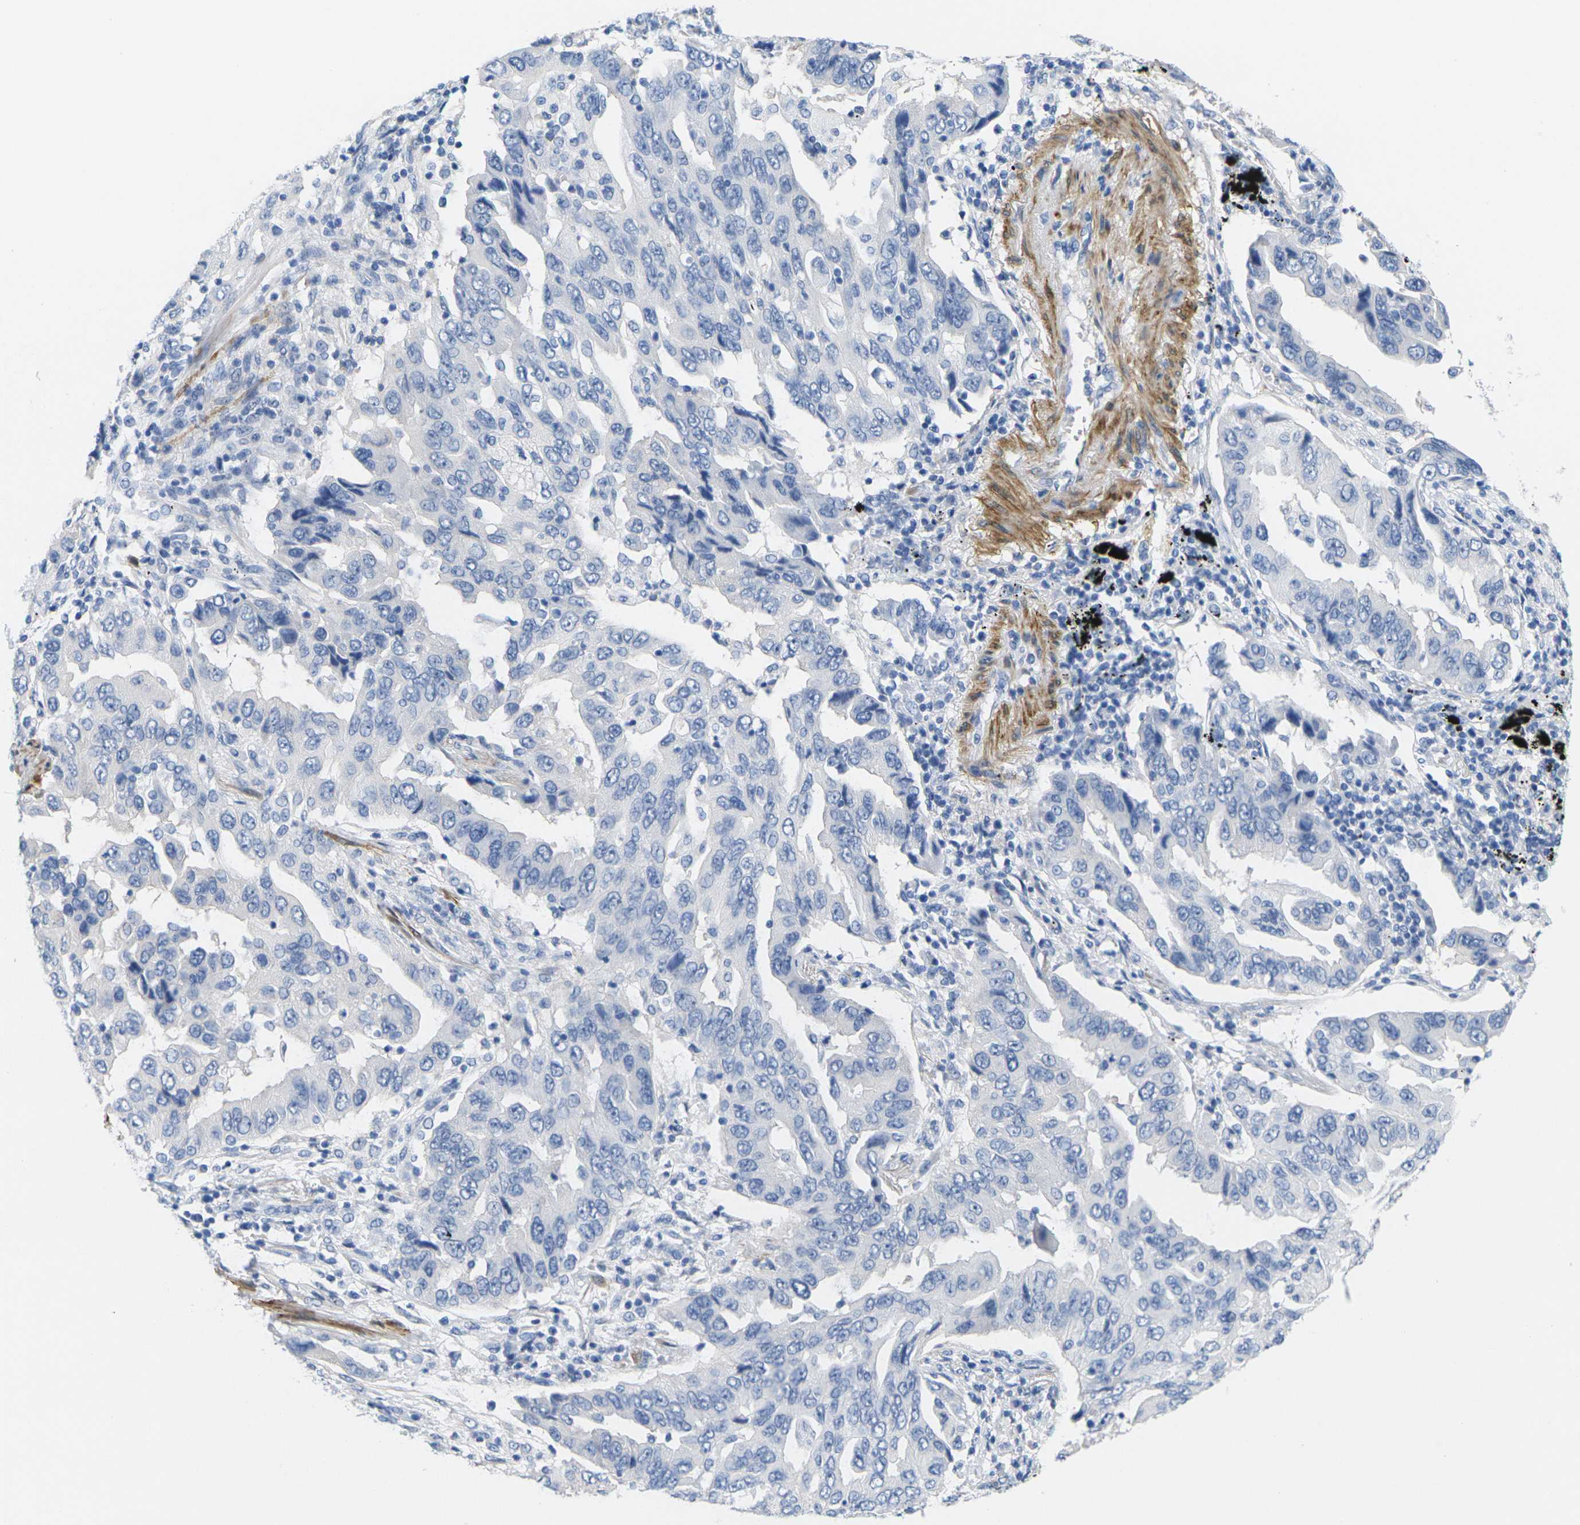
{"staining": {"intensity": "negative", "quantity": "none", "location": "none"}, "tissue": "lung cancer", "cell_type": "Tumor cells", "image_type": "cancer", "snomed": [{"axis": "morphology", "description": "Adenocarcinoma, NOS"}, {"axis": "topography", "description": "Lung"}], "caption": "Micrograph shows no protein positivity in tumor cells of lung cancer tissue.", "gene": "CNN1", "patient": {"sex": "female", "age": 65}}